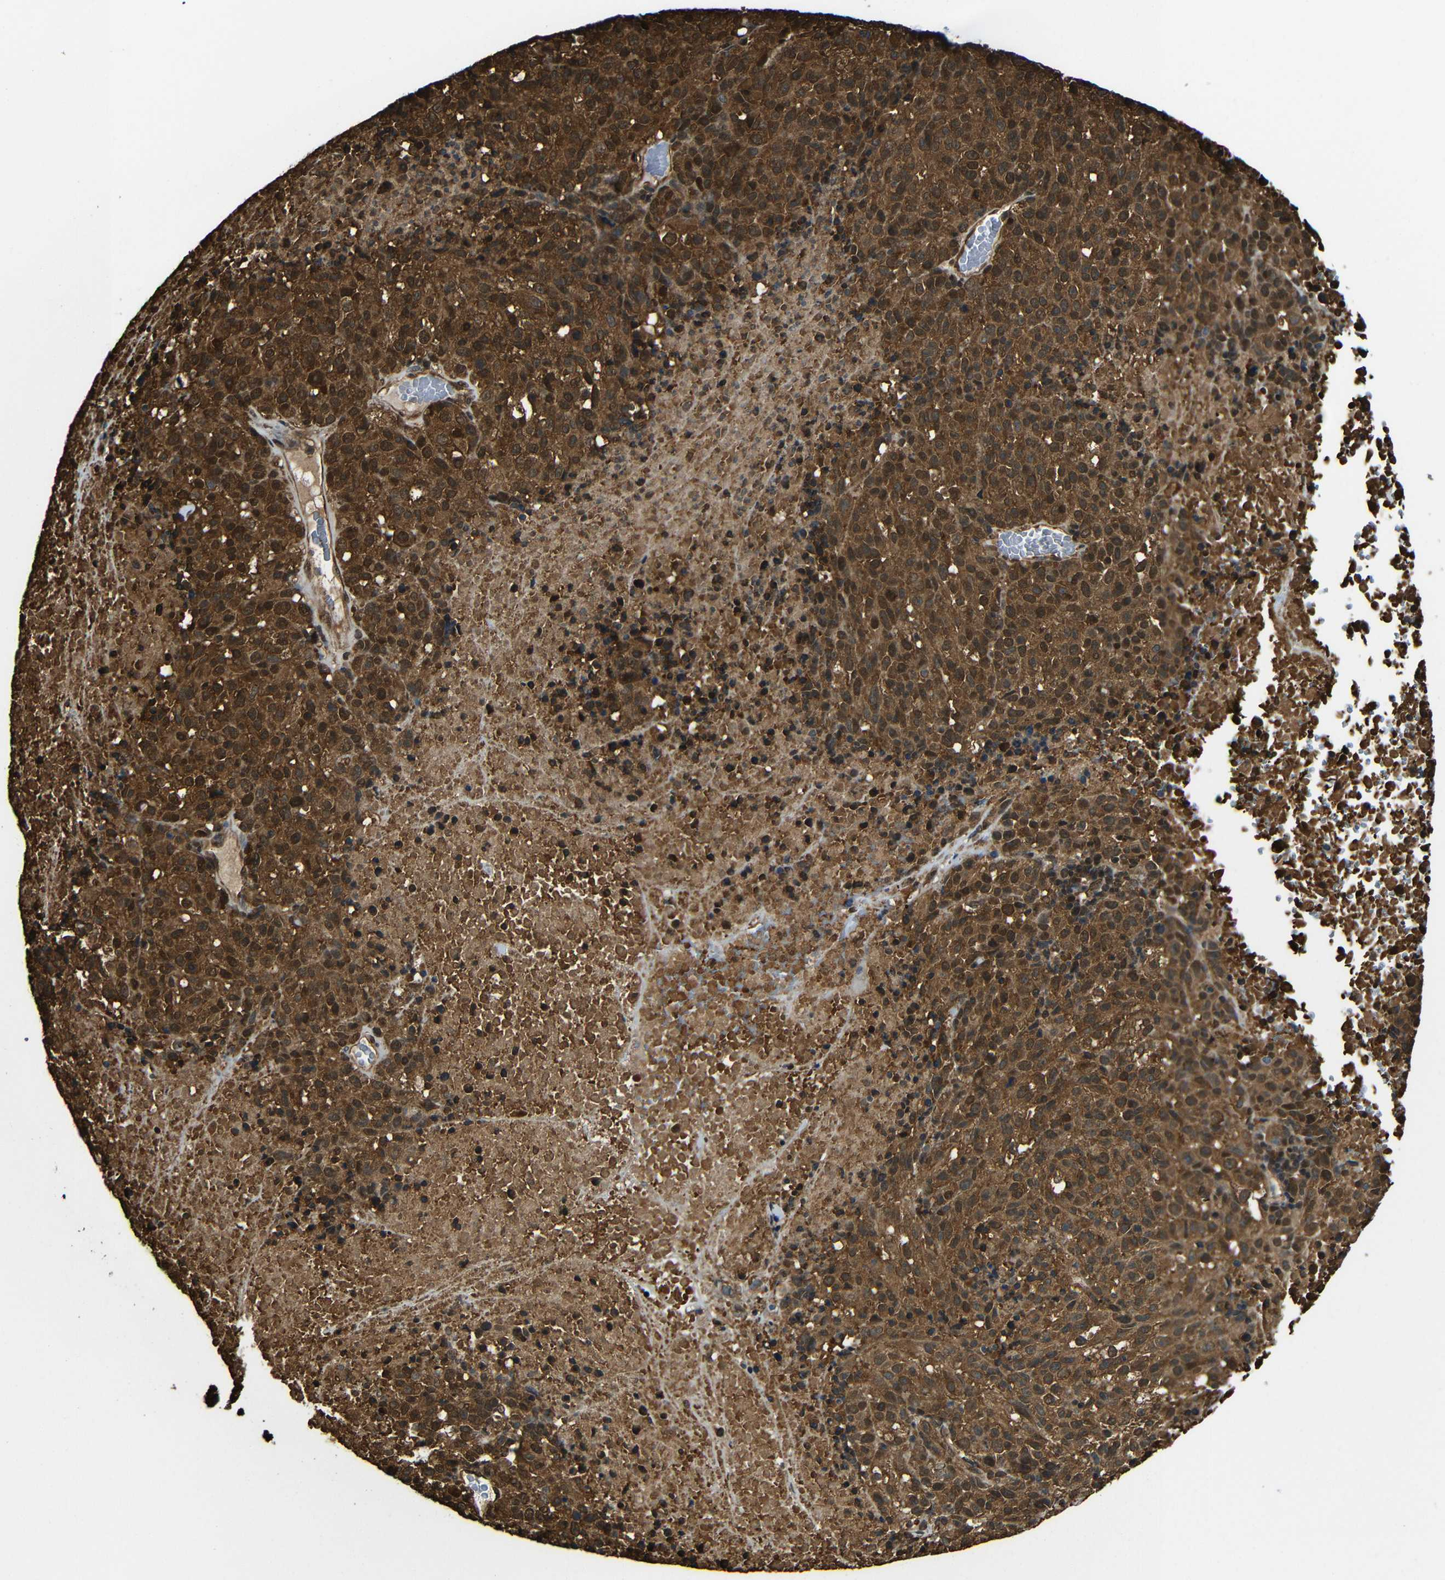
{"staining": {"intensity": "strong", "quantity": ">75%", "location": "cytoplasmic/membranous,nuclear"}, "tissue": "melanoma", "cell_type": "Tumor cells", "image_type": "cancer", "snomed": [{"axis": "morphology", "description": "Malignant melanoma, Metastatic site"}, {"axis": "topography", "description": "Cerebral cortex"}], "caption": "Tumor cells demonstrate strong cytoplasmic/membranous and nuclear staining in about >75% of cells in melanoma. (brown staining indicates protein expression, while blue staining denotes nuclei).", "gene": "VCP", "patient": {"sex": "female", "age": 52}}